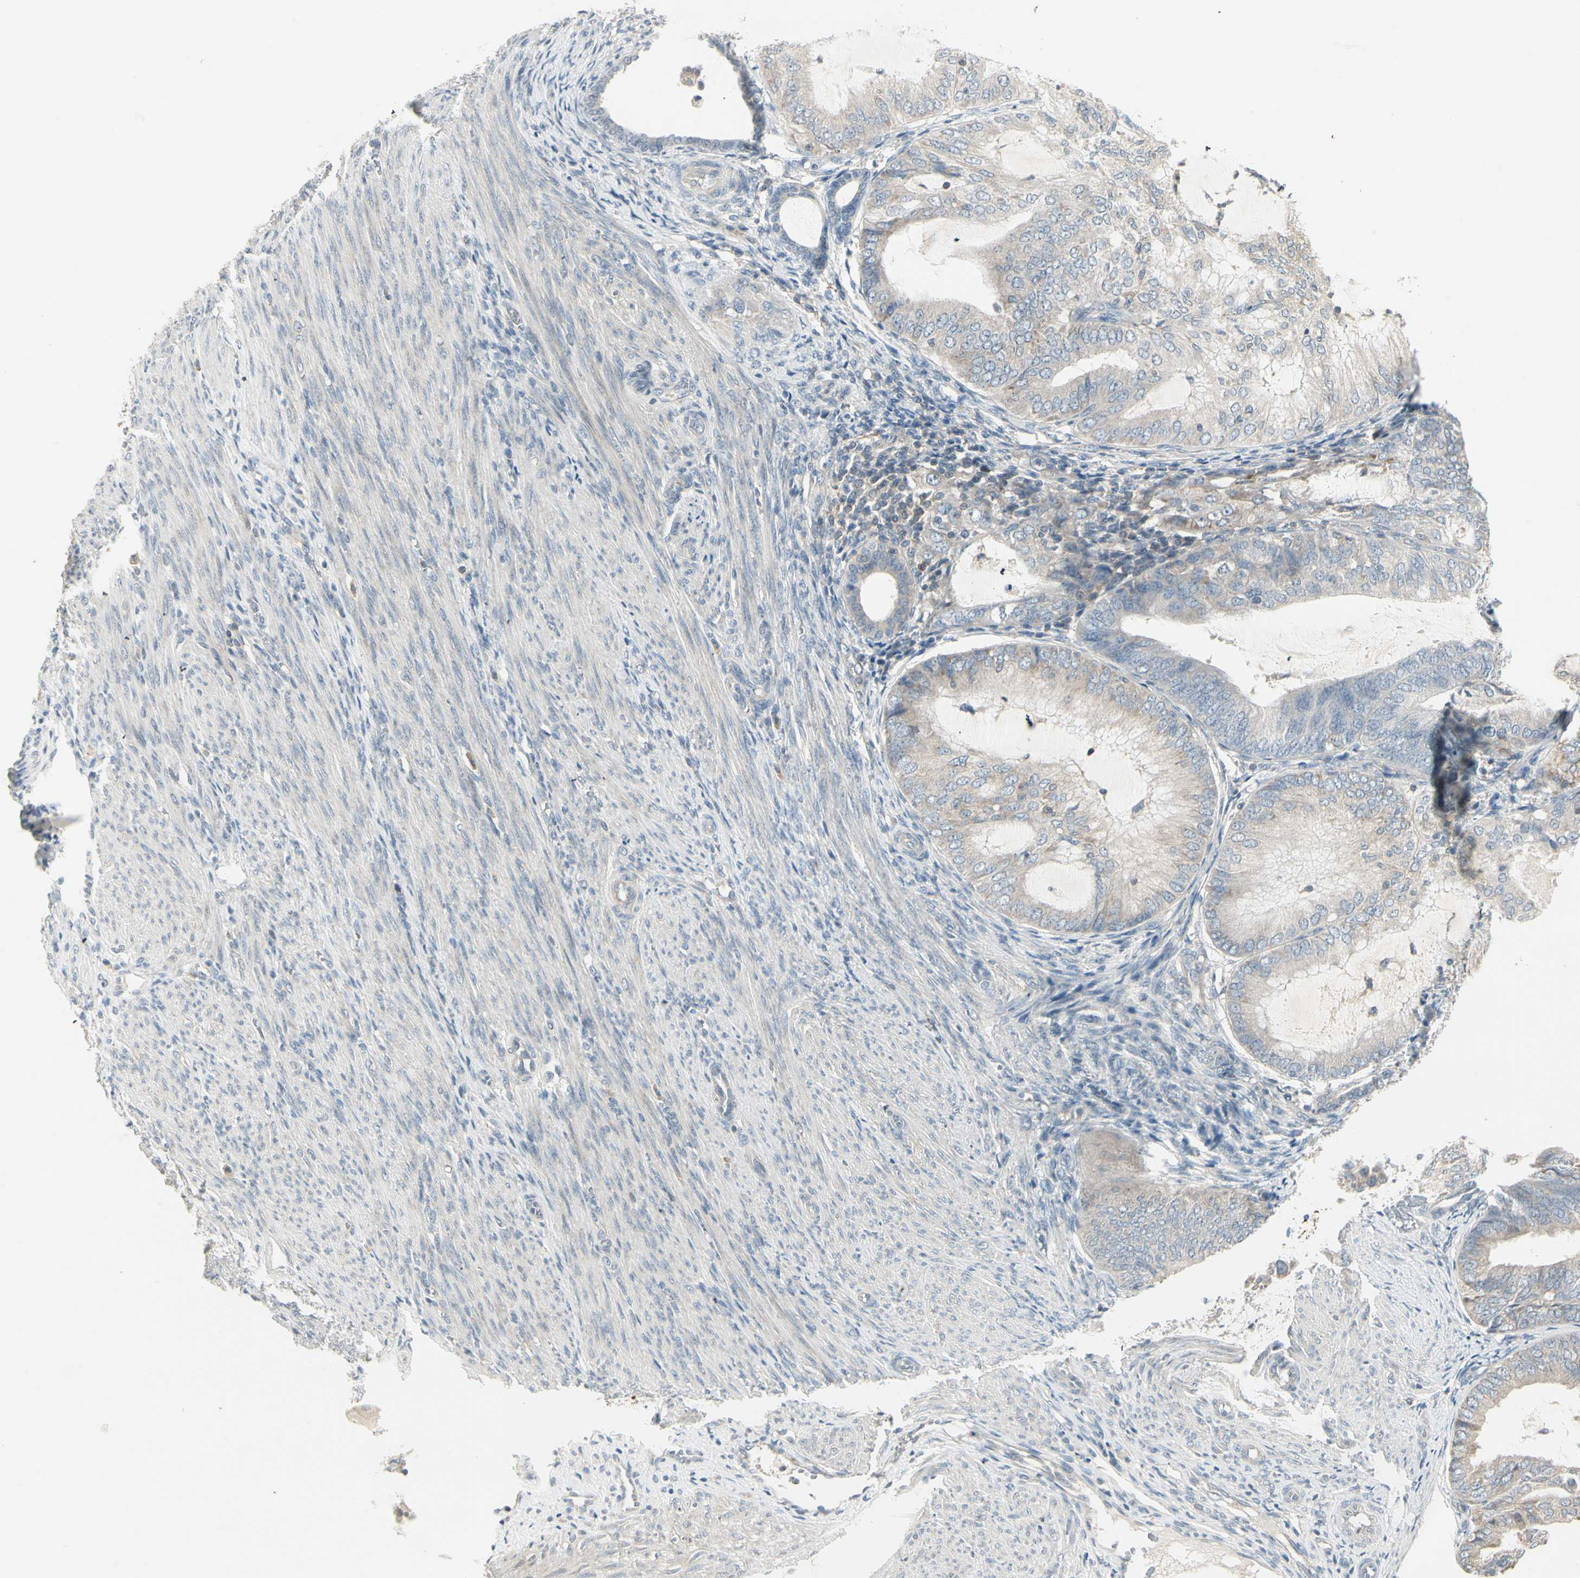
{"staining": {"intensity": "weak", "quantity": ">75%", "location": "cytoplasmic/membranous"}, "tissue": "endometrial cancer", "cell_type": "Tumor cells", "image_type": "cancer", "snomed": [{"axis": "morphology", "description": "Adenocarcinoma, NOS"}, {"axis": "topography", "description": "Endometrium"}], "caption": "Brown immunohistochemical staining in human adenocarcinoma (endometrial) displays weak cytoplasmic/membranous expression in about >75% of tumor cells. The staining was performed using DAB, with brown indicating positive protein expression. Nuclei are stained blue with hematoxylin.", "gene": "ZFP36", "patient": {"sex": "female", "age": 81}}